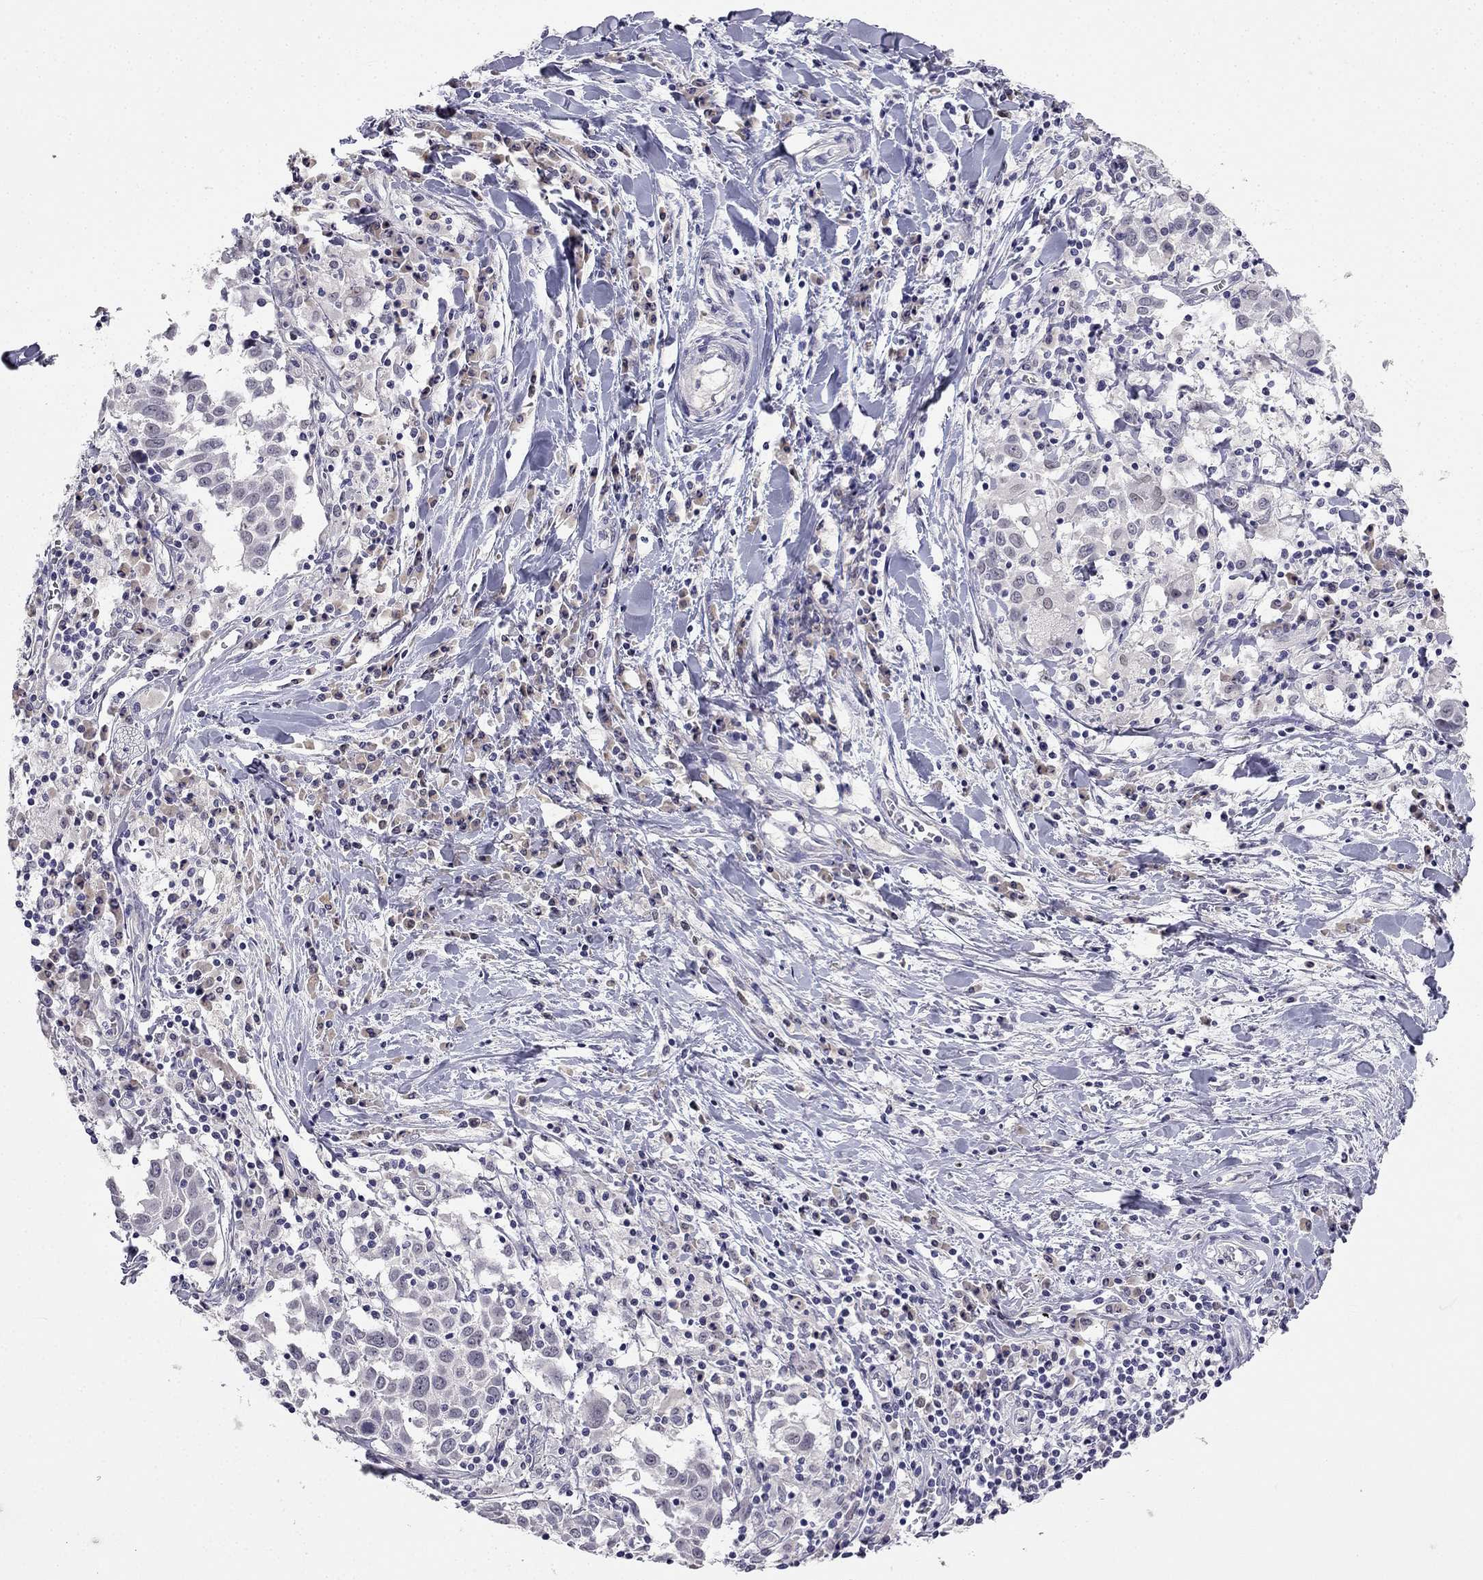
{"staining": {"intensity": "negative", "quantity": "none", "location": "none"}, "tissue": "lung cancer", "cell_type": "Tumor cells", "image_type": "cancer", "snomed": [{"axis": "morphology", "description": "Squamous cell carcinoma, NOS"}, {"axis": "topography", "description": "Lung"}], "caption": "Immunohistochemistry (IHC) micrograph of squamous cell carcinoma (lung) stained for a protein (brown), which demonstrates no expression in tumor cells.", "gene": "C16orf89", "patient": {"sex": "male", "age": 57}}